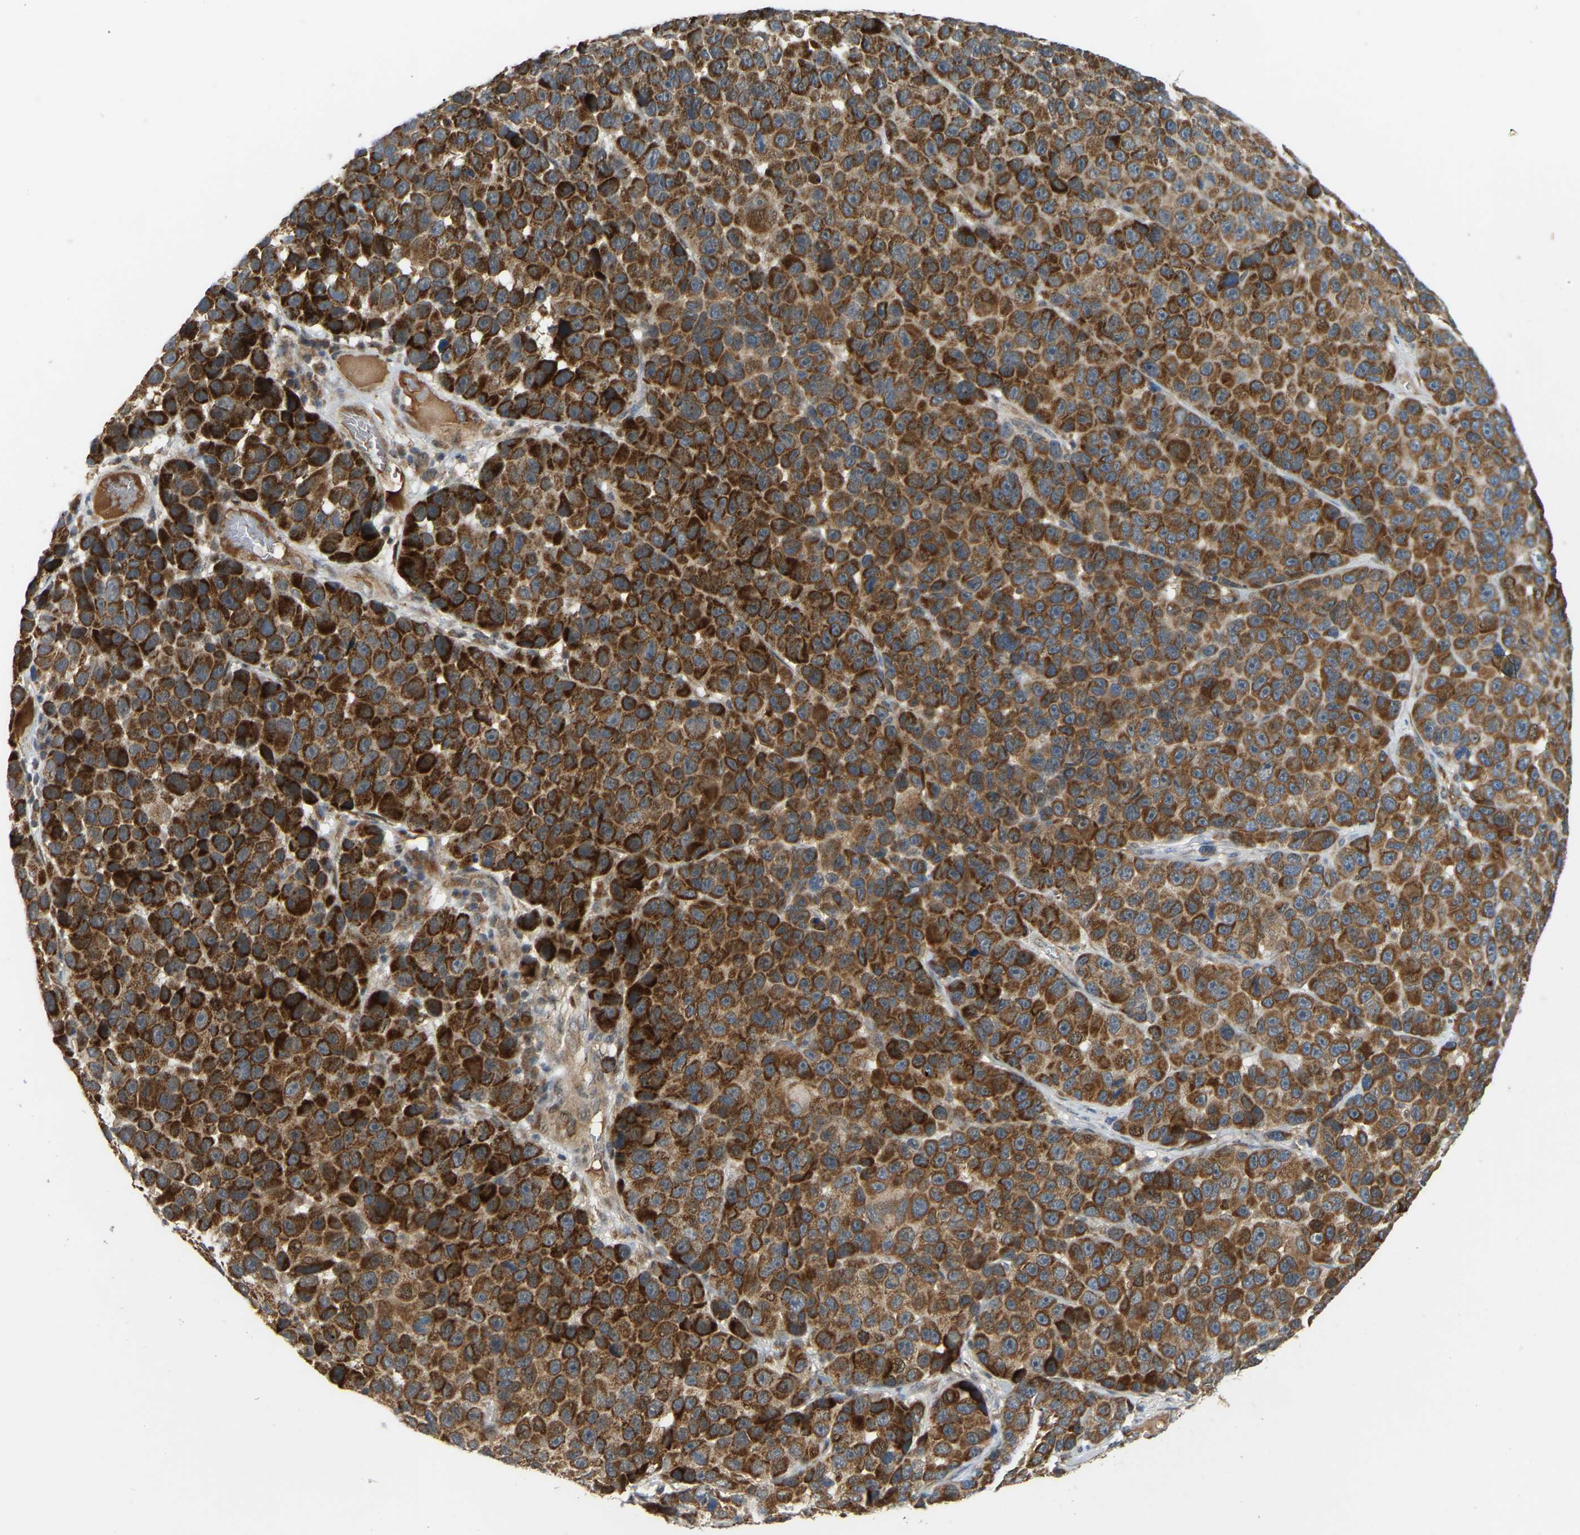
{"staining": {"intensity": "strong", "quantity": "25%-75%", "location": "cytoplasmic/membranous"}, "tissue": "melanoma", "cell_type": "Tumor cells", "image_type": "cancer", "snomed": [{"axis": "morphology", "description": "Malignant melanoma, NOS"}, {"axis": "topography", "description": "Skin"}], "caption": "A high-resolution micrograph shows IHC staining of melanoma, which demonstrates strong cytoplasmic/membranous staining in about 25%-75% of tumor cells.", "gene": "PTCD1", "patient": {"sex": "male", "age": 53}}